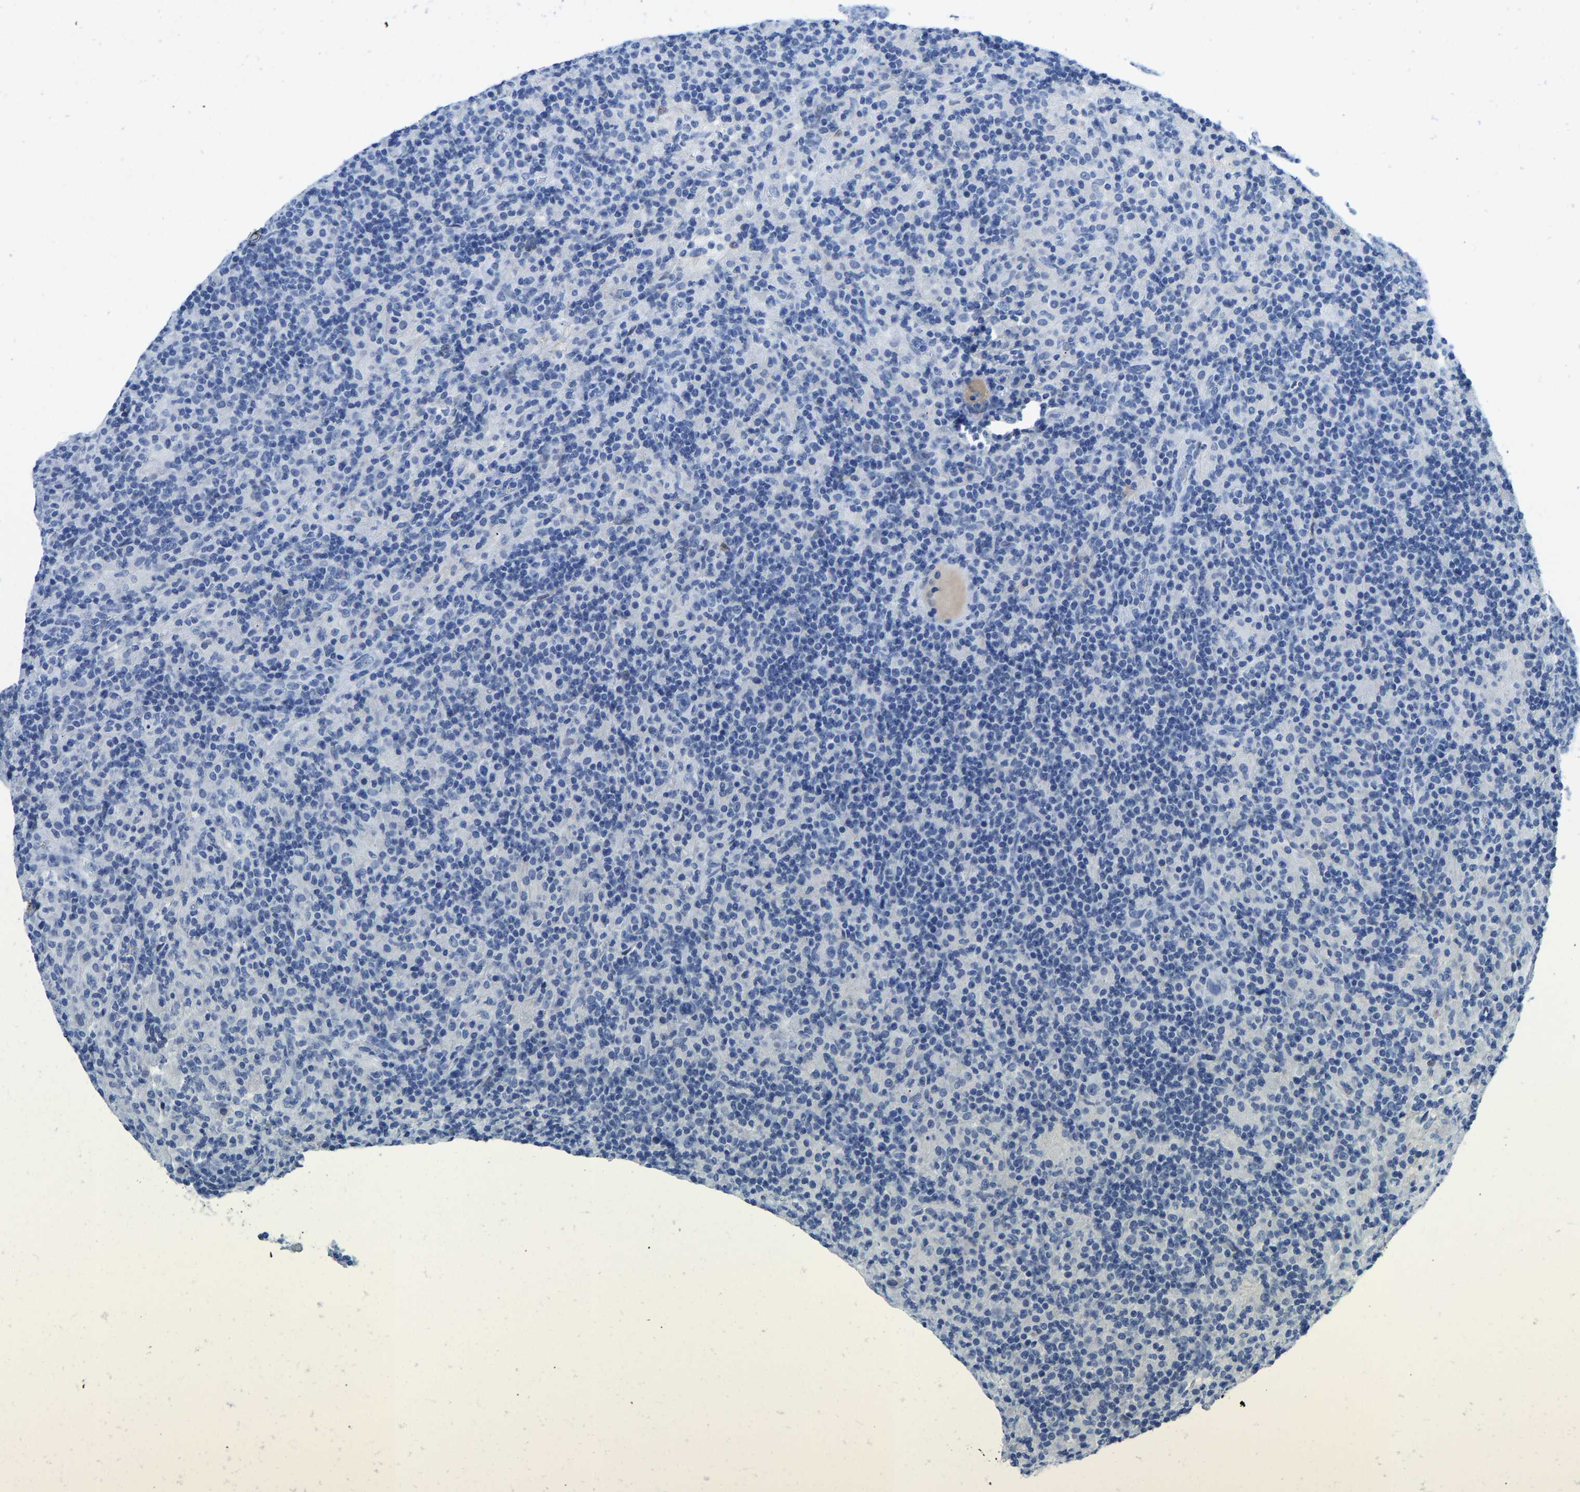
{"staining": {"intensity": "negative", "quantity": "none", "location": "none"}, "tissue": "lymphoma", "cell_type": "Tumor cells", "image_type": "cancer", "snomed": [{"axis": "morphology", "description": "Hodgkin's disease, NOS"}, {"axis": "topography", "description": "Lymph node"}], "caption": "Tumor cells are negative for brown protein staining in Hodgkin's disease.", "gene": "NKAIN3", "patient": {"sex": "male", "age": 70}}